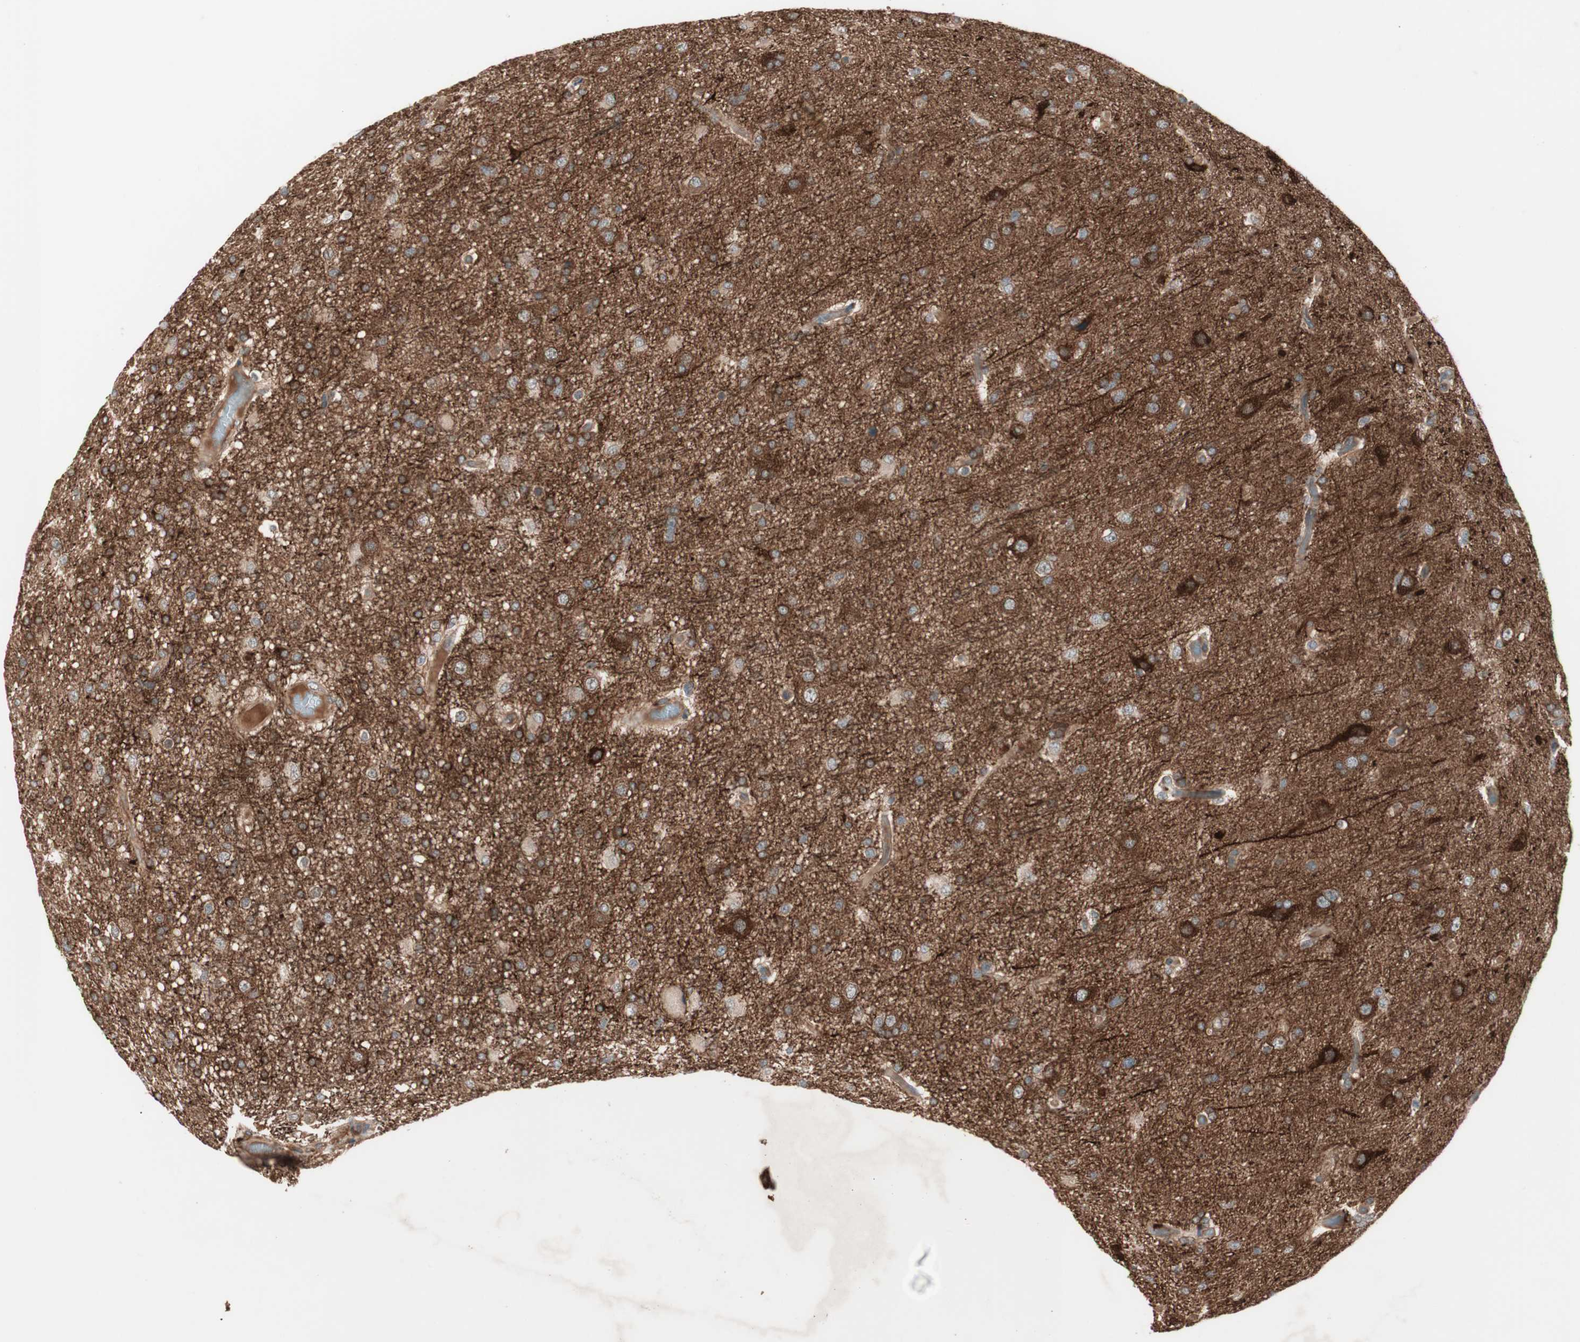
{"staining": {"intensity": "strong", "quantity": ">75%", "location": "cytoplasmic/membranous"}, "tissue": "glioma", "cell_type": "Tumor cells", "image_type": "cancer", "snomed": [{"axis": "morphology", "description": "Glioma, malignant, High grade"}, {"axis": "topography", "description": "Brain"}], "caption": "DAB (3,3'-diaminobenzidine) immunohistochemical staining of malignant glioma (high-grade) exhibits strong cytoplasmic/membranous protein staining in about >75% of tumor cells. (DAB (3,3'-diaminobenzidine) IHC, brown staining for protein, blue staining for nuclei).", "gene": "TFPI", "patient": {"sex": "male", "age": 33}}